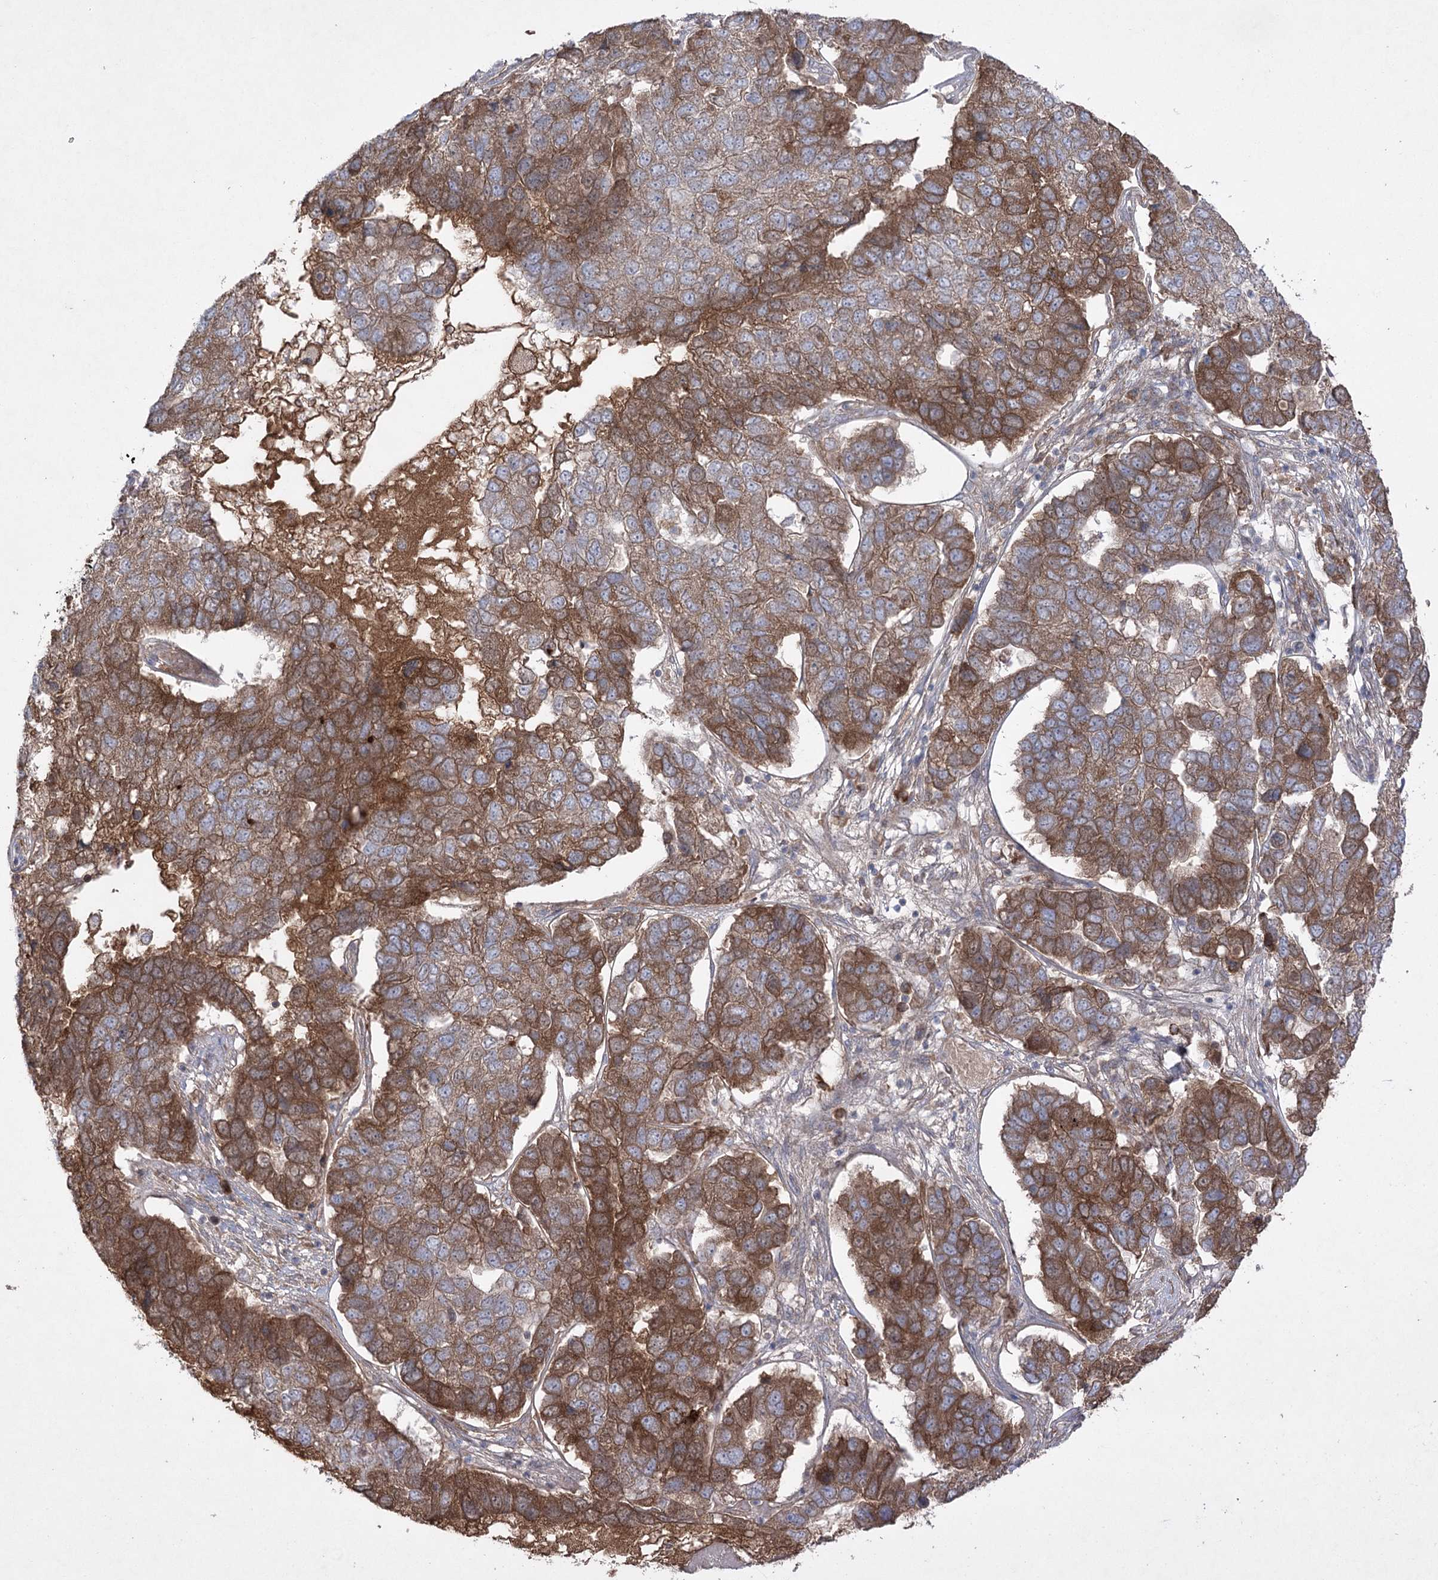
{"staining": {"intensity": "moderate", "quantity": ">75%", "location": "cytoplasmic/membranous"}, "tissue": "pancreatic cancer", "cell_type": "Tumor cells", "image_type": "cancer", "snomed": [{"axis": "morphology", "description": "Adenocarcinoma, NOS"}, {"axis": "topography", "description": "Pancreas"}], "caption": "Protein staining of pancreatic cancer tissue shows moderate cytoplasmic/membranous expression in about >75% of tumor cells. (IHC, brightfield microscopy, high magnification).", "gene": "PLEKHA5", "patient": {"sex": "female", "age": 61}}